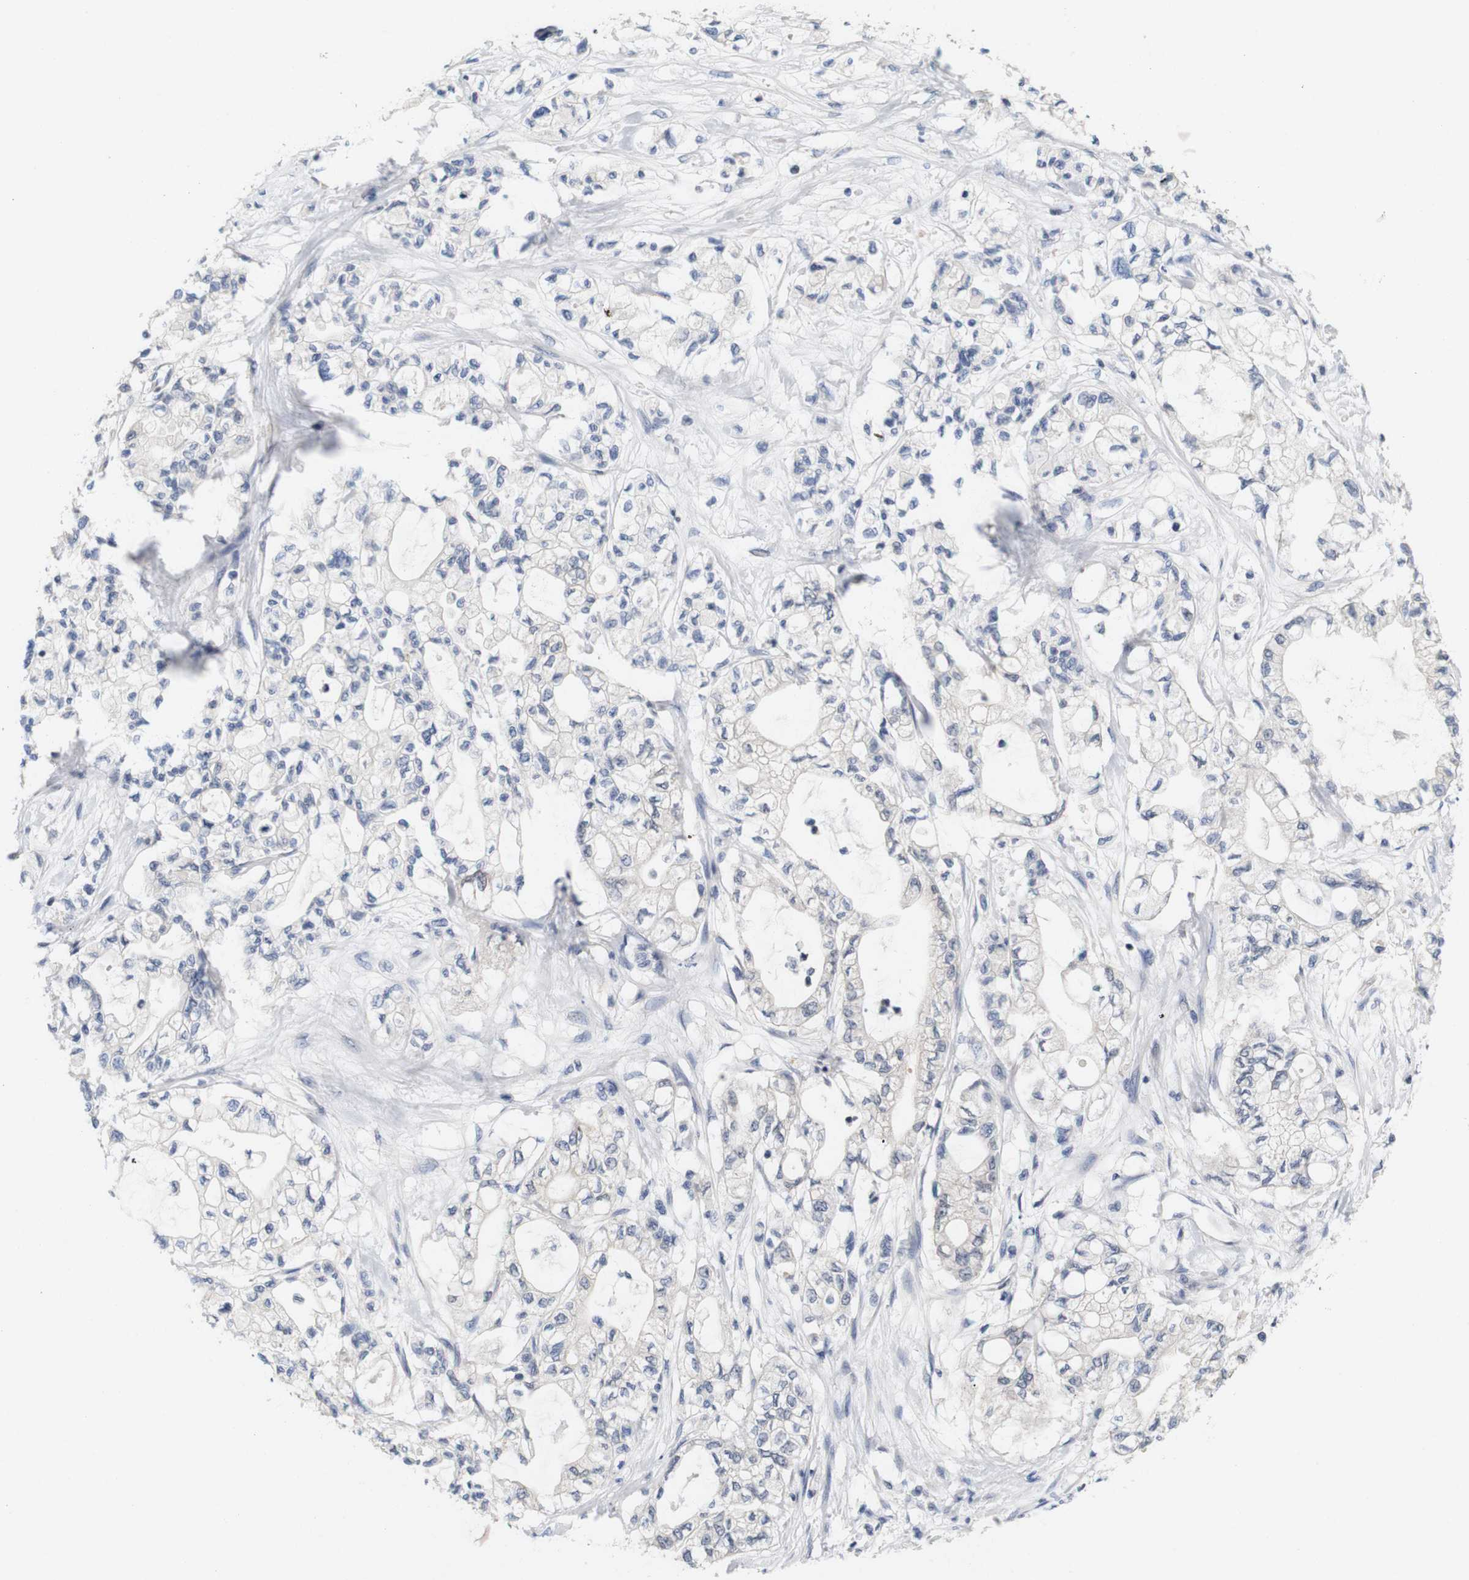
{"staining": {"intensity": "weak", "quantity": "<25%", "location": "cytoplasmic/membranous"}, "tissue": "pancreatic cancer", "cell_type": "Tumor cells", "image_type": "cancer", "snomed": [{"axis": "morphology", "description": "Adenocarcinoma, NOS"}, {"axis": "topography", "description": "Pancreas"}], "caption": "A micrograph of adenocarcinoma (pancreatic) stained for a protein reveals no brown staining in tumor cells. (DAB (3,3'-diaminobenzidine) immunohistochemistry with hematoxylin counter stain).", "gene": "CYB561", "patient": {"sex": "male", "age": 79}}